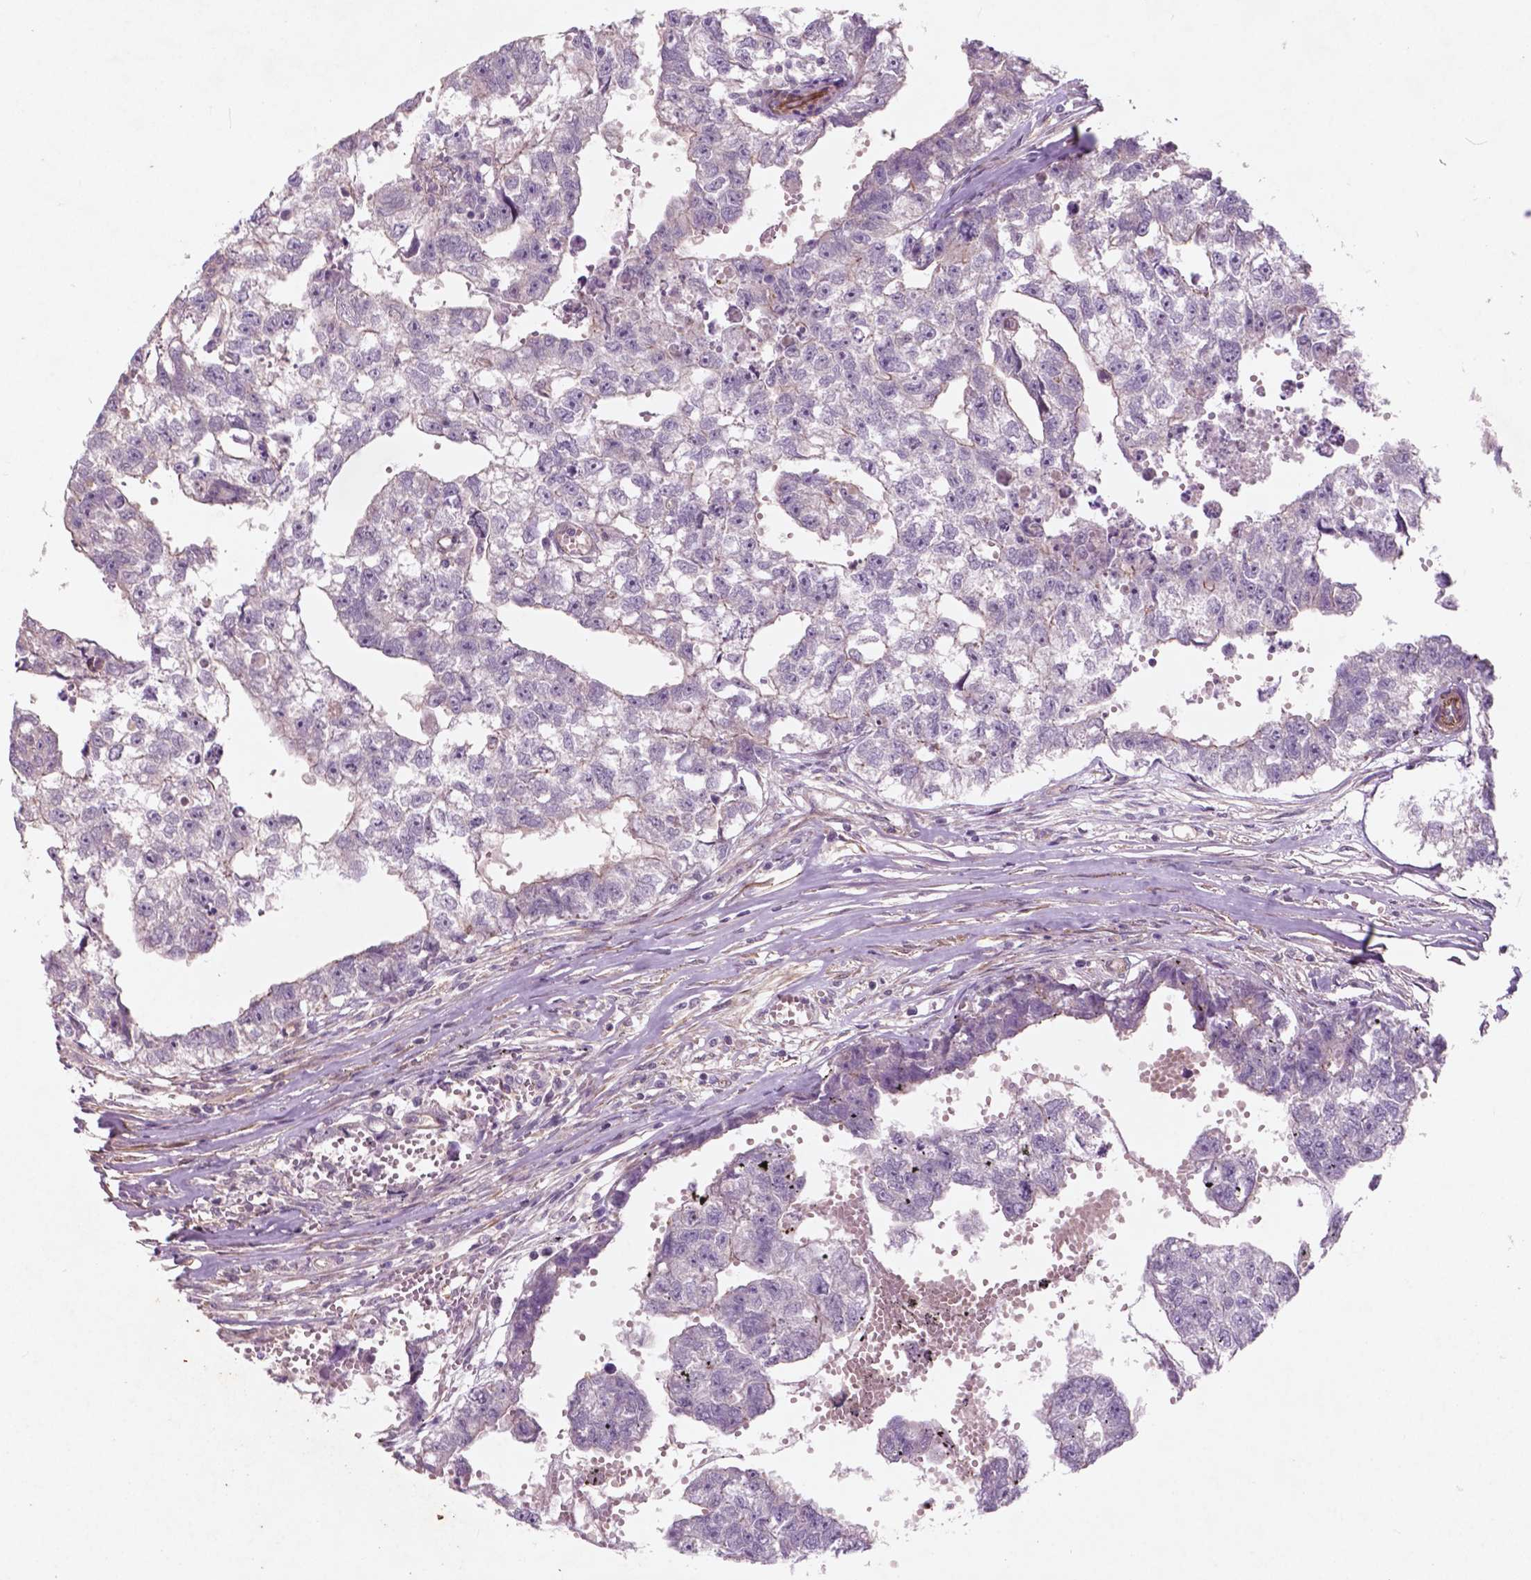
{"staining": {"intensity": "negative", "quantity": "none", "location": "none"}, "tissue": "testis cancer", "cell_type": "Tumor cells", "image_type": "cancer", "snomed": [{"axis": "morphology", "description": "Carcinoma, Embryonal, NOS"}, {"axis": "morphology", "description": "Teratoma, malignant, NOS"}, {"axis": "topography", "description": "Testis"}], "caption": "The IHC micrograph has no significant staining in tumor cells of testis teratoma (malignant) tissue. (Brightfield microscopy of DAB immunohistochemistry at high magnification).", "gene": "RFPL4B", "patient": {"sex": "male", "age": 44}}